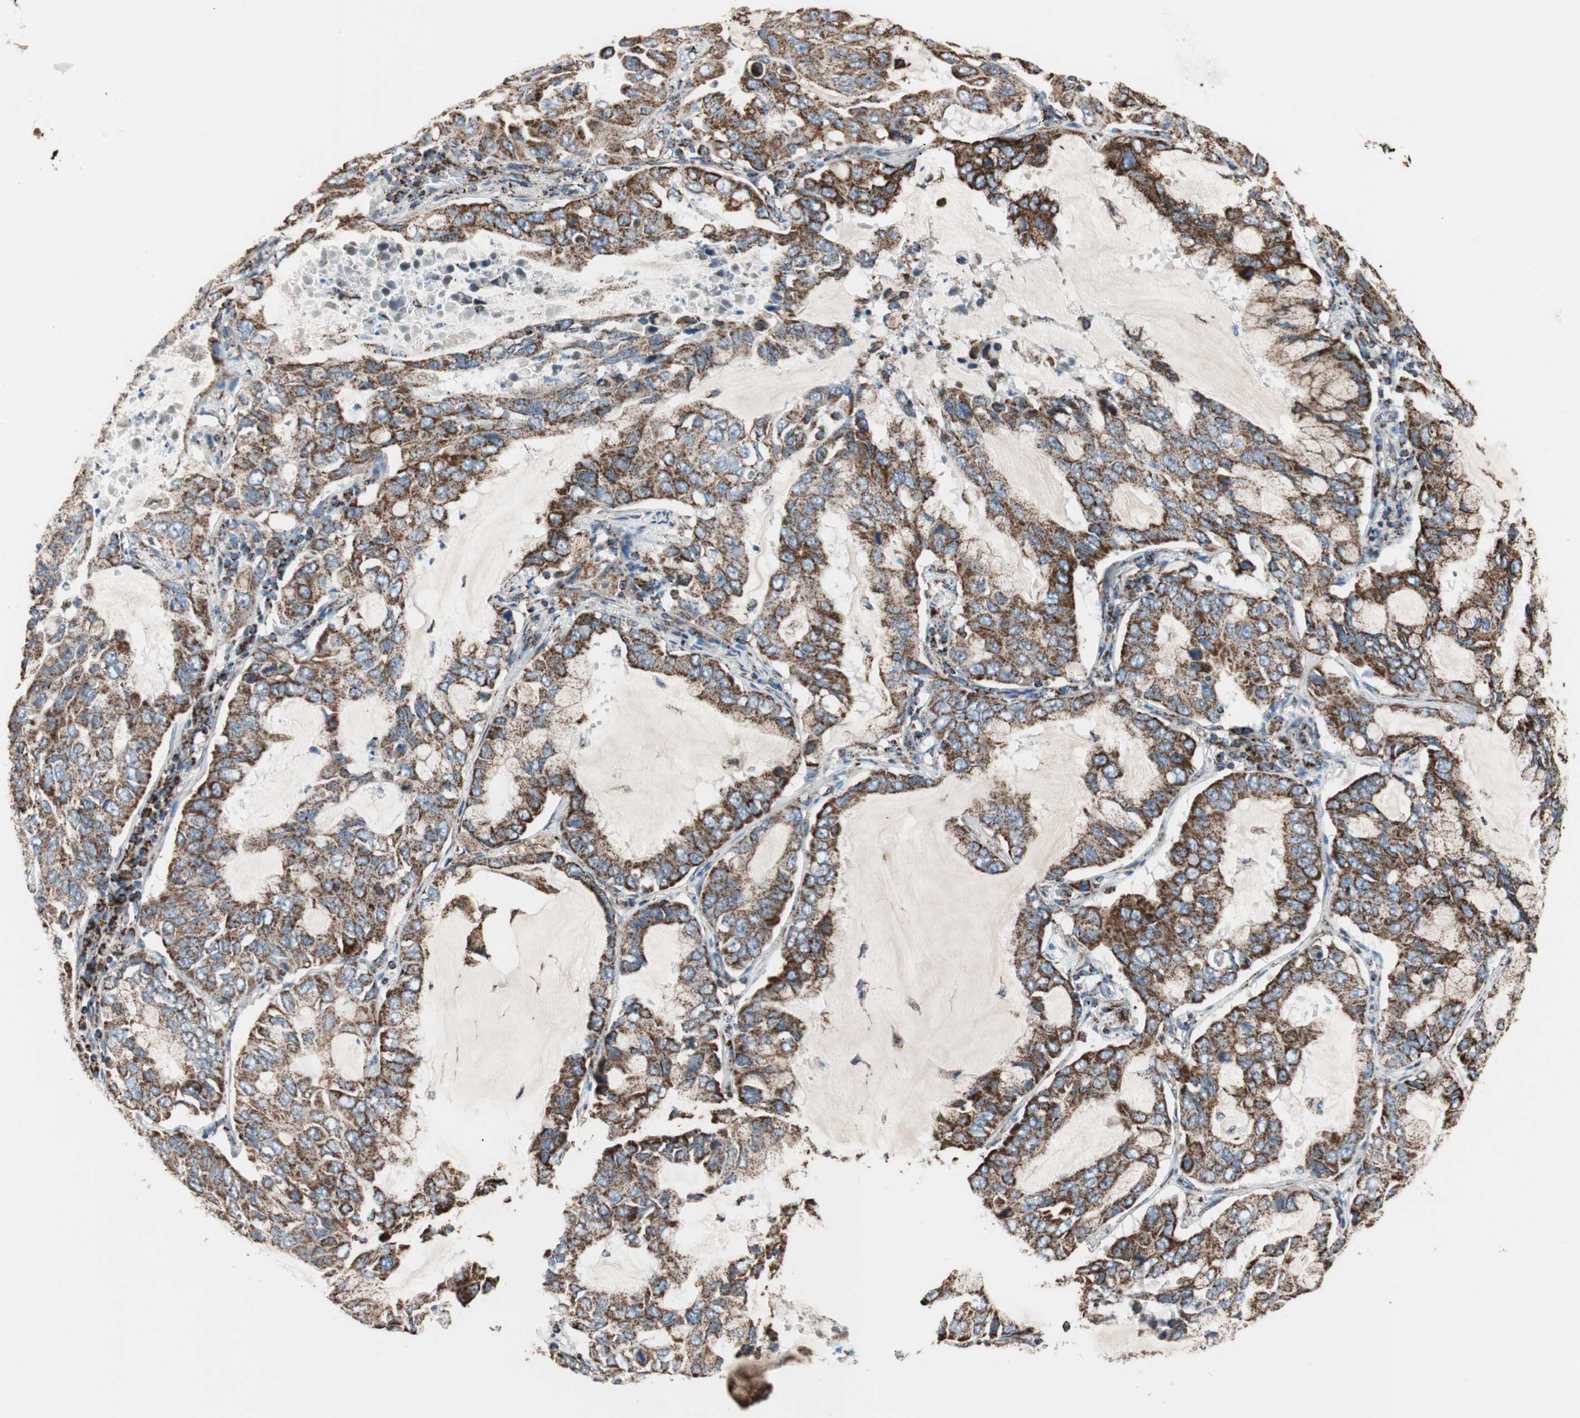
{"staining": {"intensity": "strong", "quantity": ">75%", "location": "cytoplasmic/membranous"}, "tissue": "lung cancer", "cell_type": "Tumor cells", "image_type": "cancer", "snomed": [{"axis": "morphology", "description": "Adenocarcinoma, NOS"}, {"axis": "topography", "description": "Lung"}], "caption": "This photomicrograph reveals adenocarcinoma (lung) stained with immunohistochemistry (IHC) to label a protein in brown. The cytoplasmic/membranous of tumor cells show strong positivity for the protein. Nuclei are counter-stained blue.", "gene": "PCSK4", "patient": {"sex": "male", "age": 64}}